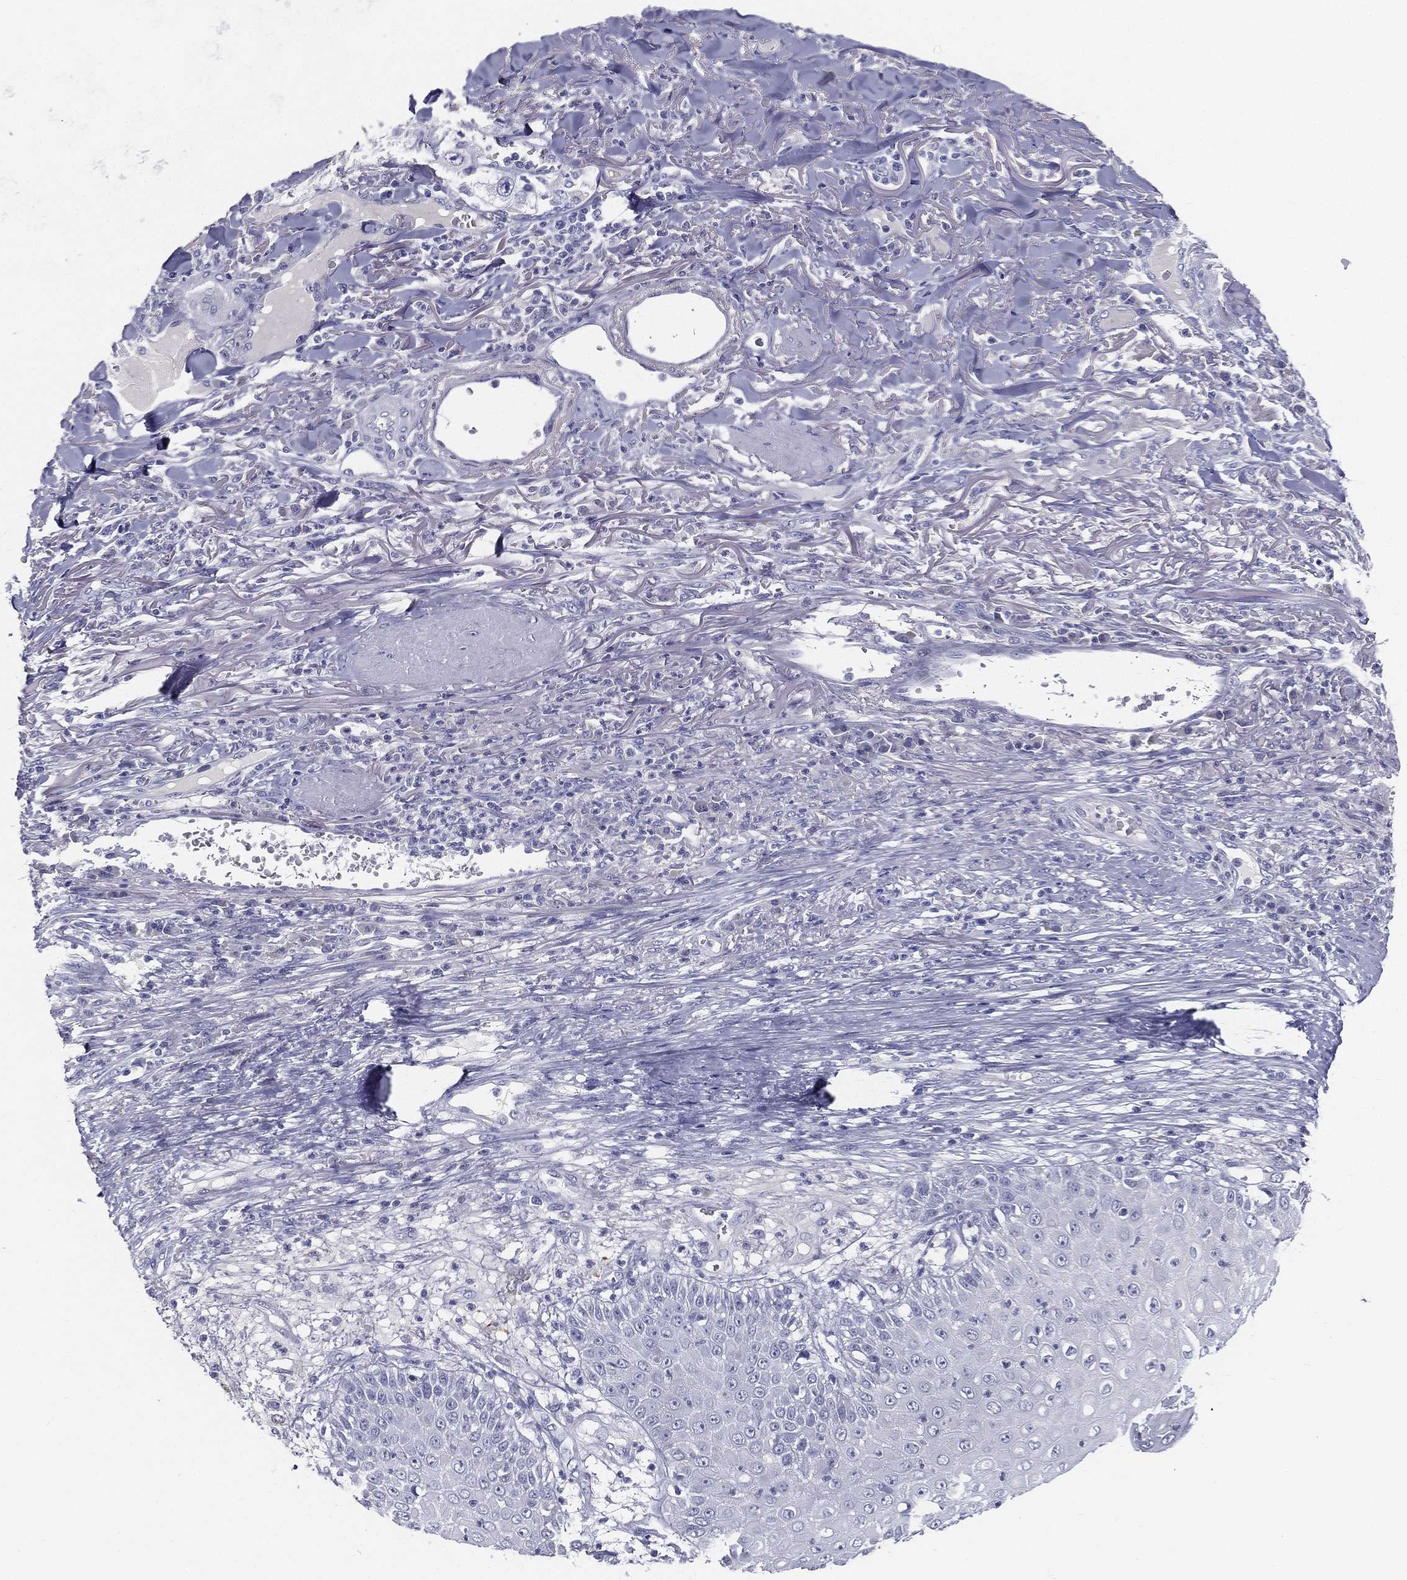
{"staining": {"intensity": "negative", "quantity": "none", "location": "none"}, "tissue": "skin cancer", "cell_type": "Tumor cells", "image_type": "cancer", "snomed": [{"axis": "morphology", "description": "Squamous cell carcinoma, NOS"}, {"axis": "topography", "description": "Skin"}], "caption": "IHC image of human squamous cell carcinoma (skin) stained for a protein (brown), which reveals no positivity in tumor cells.", "gene": "STS", "patient": {"sex": "male", "age": 82}}